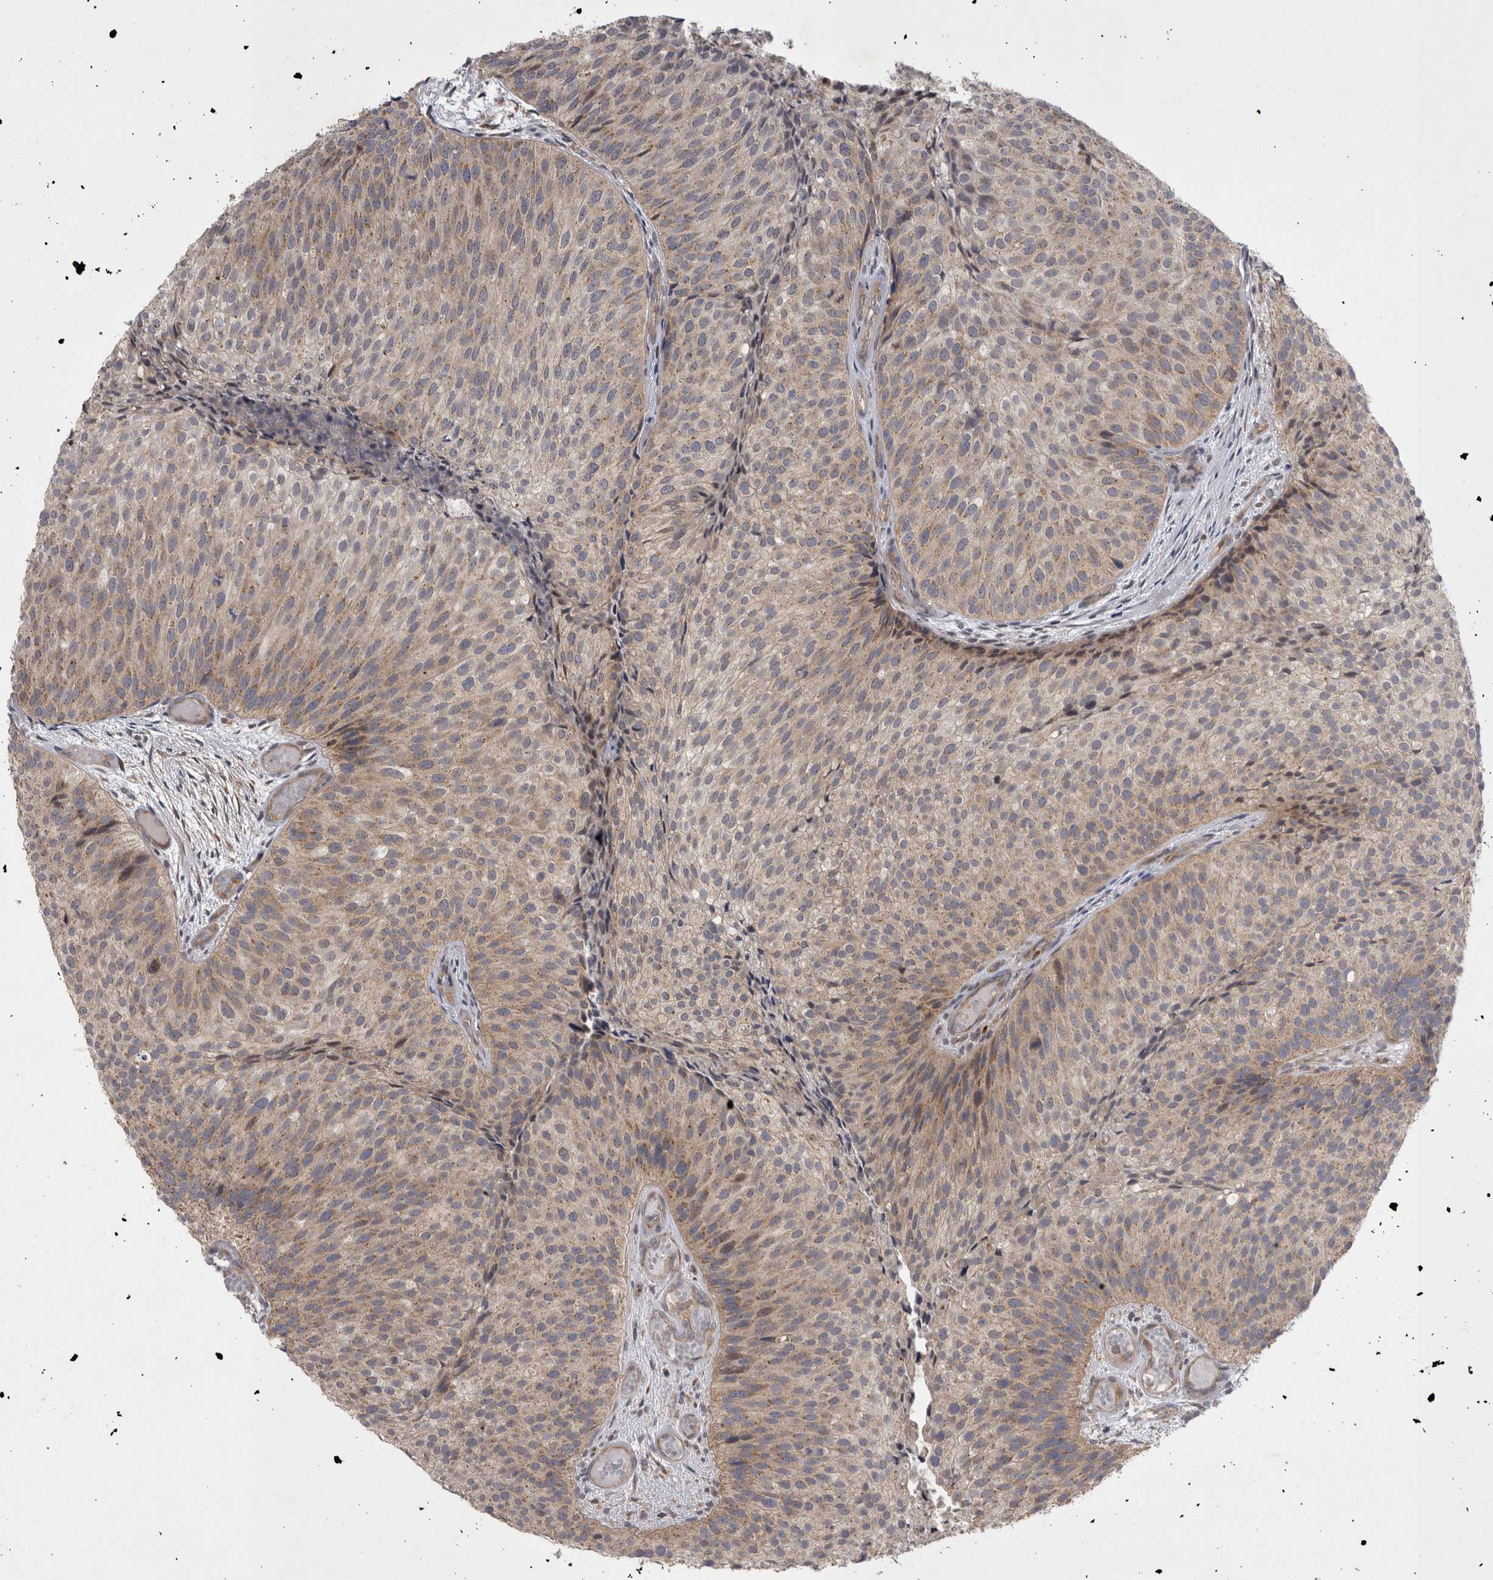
{"staining": {"intensity": "weak", "quantity": "<25%", "location": "cytoplasmic/membranous"}, "tissue": "urothelial cancer", "cell_type": "Tumor cells", "image_type": "cancer", "snomed": [{"axis": "morphology", "description": "Urothelial carcinoma, Low grade"}, {"axis": "topography", "description": "Urinary bladder"}], "caption": "This is a photomicrograph of immunohistochemistry staining of urothelial cancer, which shows no expression in tumor cells.", "gene": "TSPOAP1", "patient": {"sex": "male", "age": 86}}